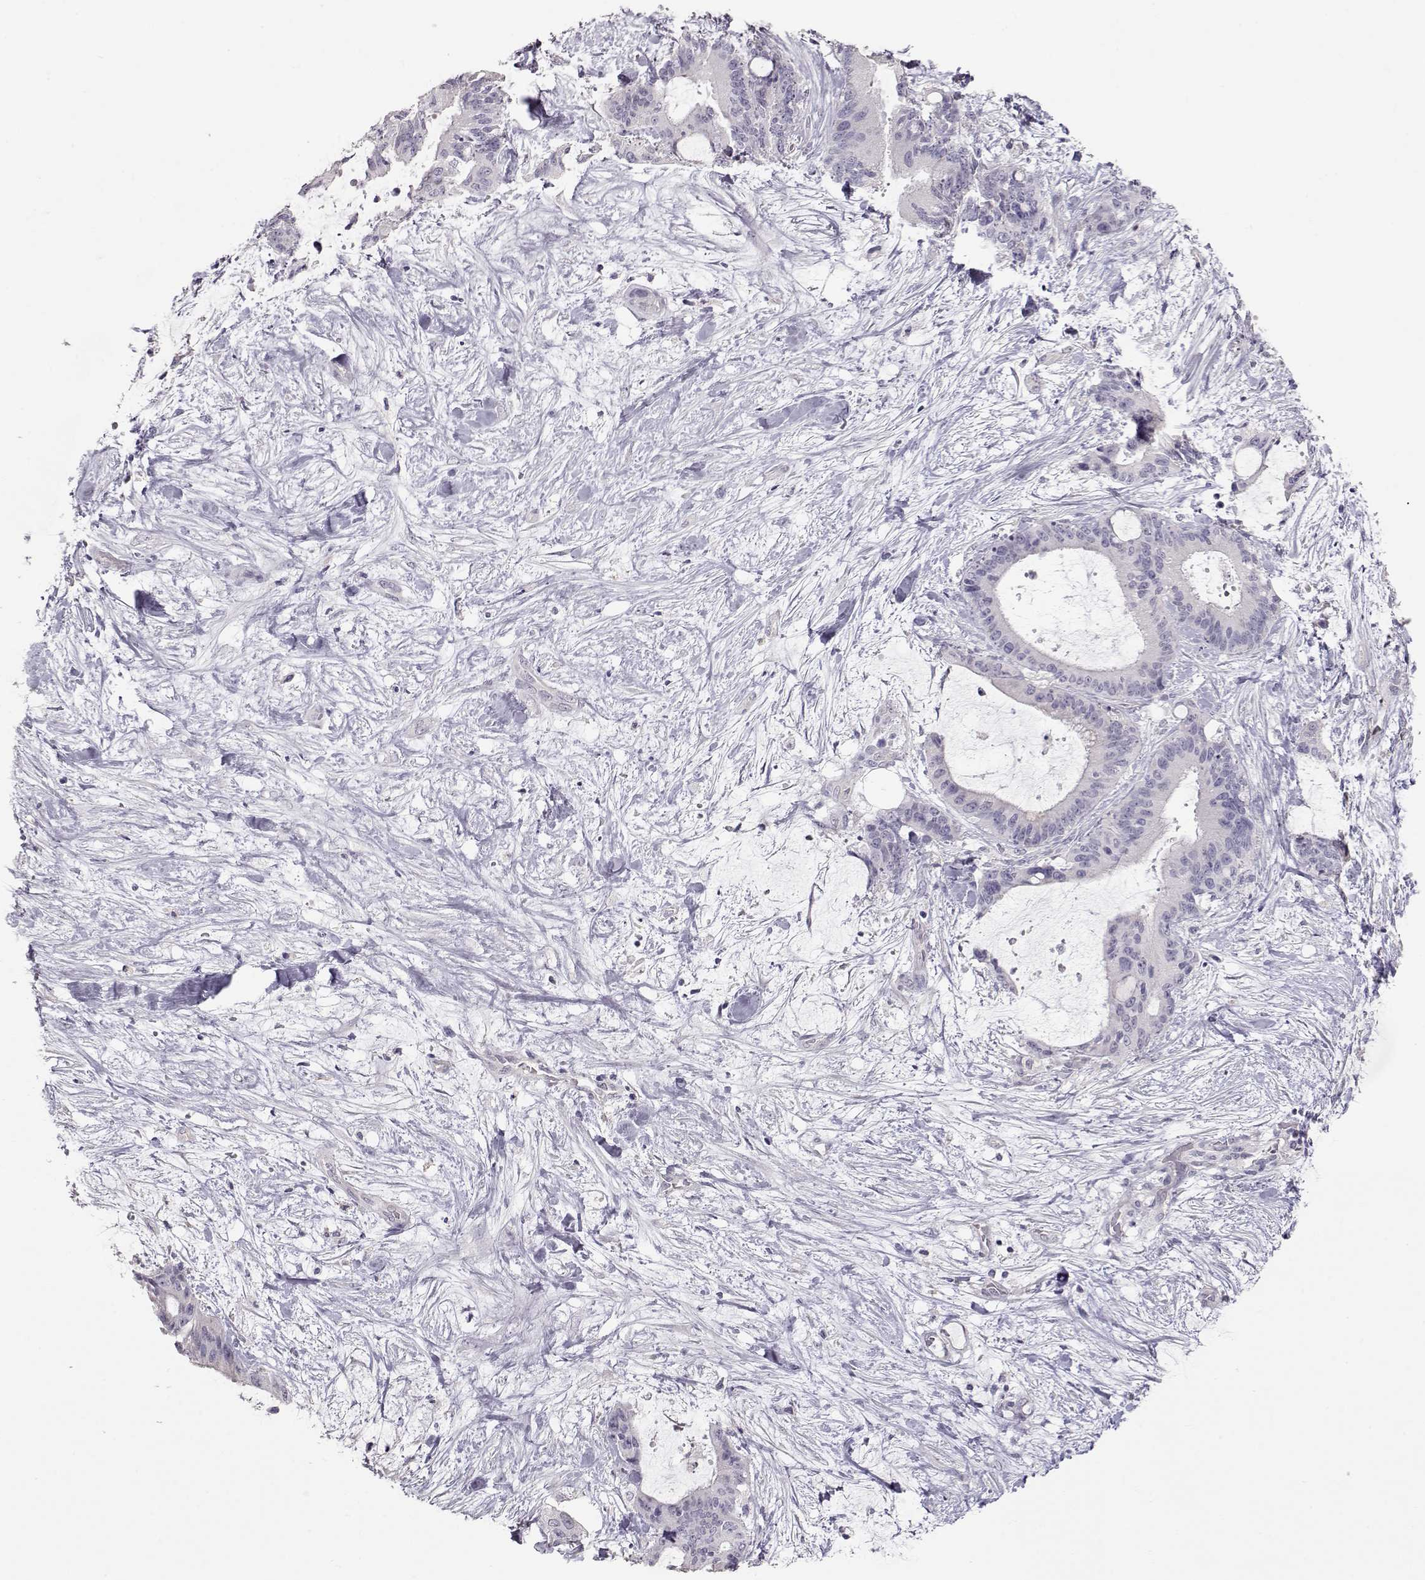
{"staining": {"intensity": "negative", "quantity": "none", "location": "none"}, "tissue": "liver cancer", "cell_type": "Tumor cells", "image_type": "cancer", "snomed": [{"axis": "morphology", "description": "Cholangiocarcinoma"}, {"axis": "topography", "description": "Liver"}], "caption": "The micrograph displays no staining of tumor cells in liver cancer (cholangiocarcinoma). (Stains: DAB (3,3'-diaminobenzidine) IHC with hematoxylin counter stain, Microscopy: brightfield microscopy at high magnification).", "gene": "SLC18A1", "patient": {"sex": "female", "age": 73}}